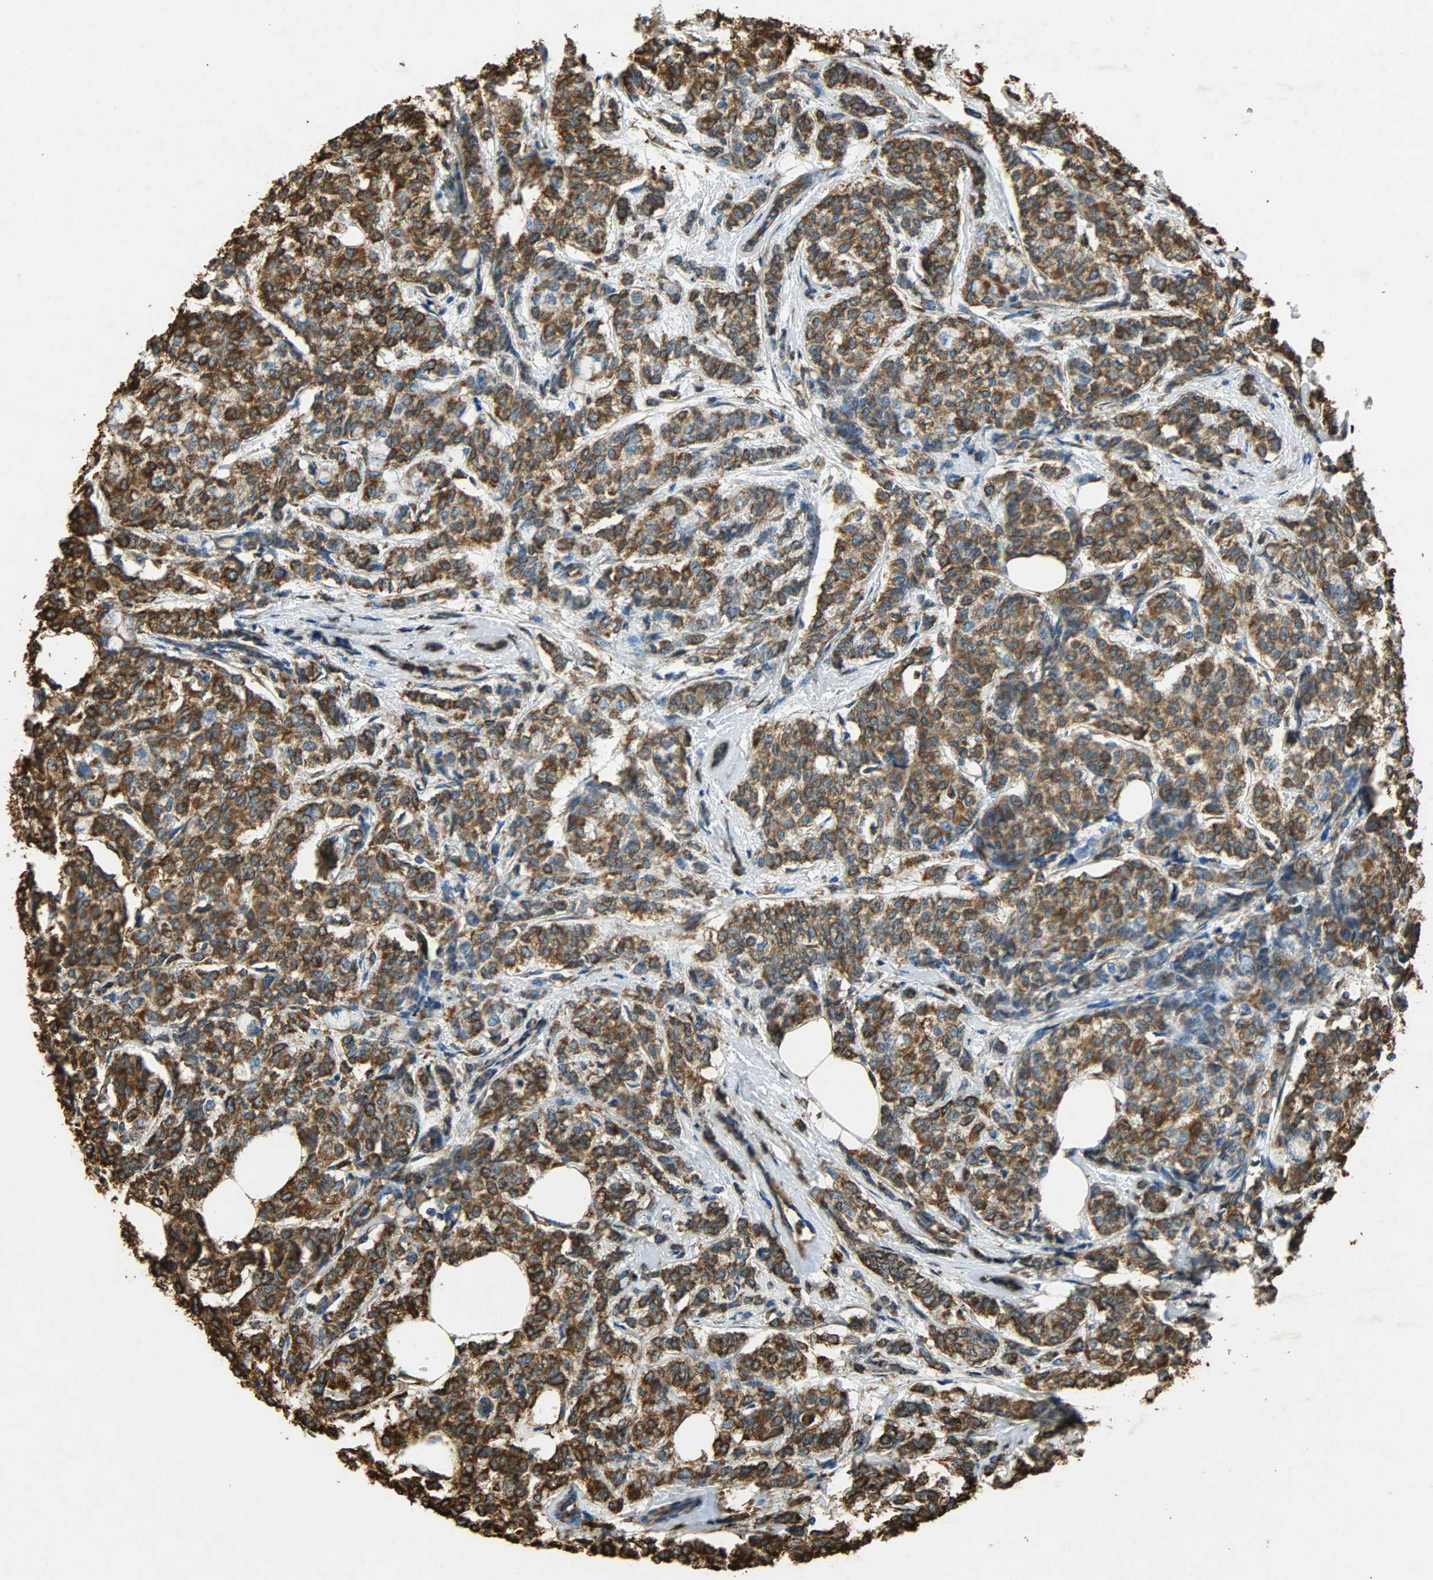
{"staining": {"intensity": "strong", "quantity": ">75%", "location": "cytoplasmic/membranous"}, "tissue": "breast cancer", "cell_type": "Tumor cells", "image_type": "cancer", "snomed": [{"axis": "morphology", "description": "Lobular carcinoma"}, {"axis": "topography", "description": "Breast"}], "caption": "Immunohistochemical staining of breast lobular carcinoma reveals high levels of strong cytoplasmic/membranous positivity in approximately >75% of tumor cells.", "gene": "HSP90B1", "patient": {"sex": "female", "age": 60}}